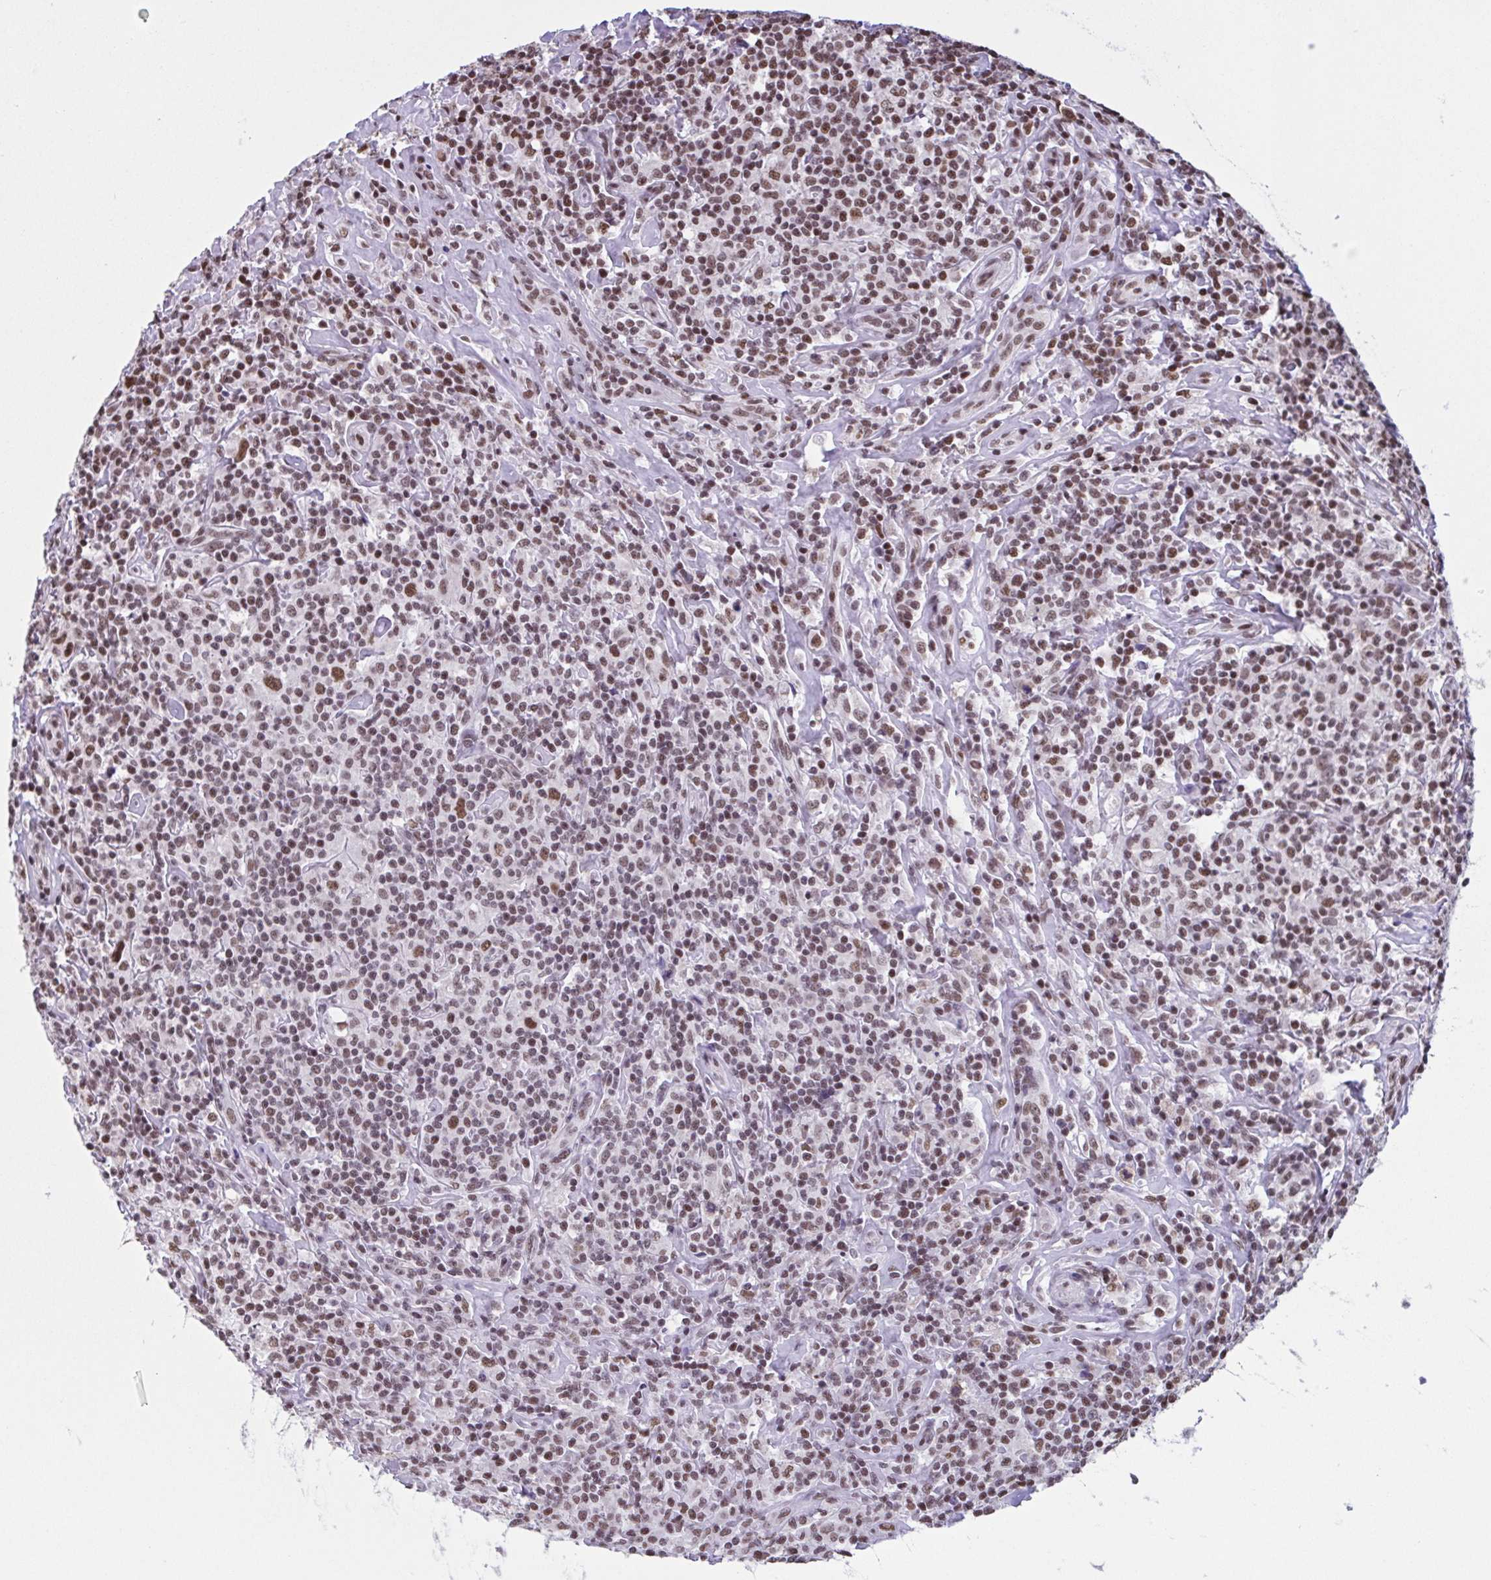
{"staining": {"intensity": "moderate", "quantity": ">75%", "location": "nuclear"}, "tissue": "lymphoma", "cell_type": "Tumor cells", "image_type": "cancer", "snomed": [{"axis": "morphology", "description": "Hodgkin's disease, NOS"}, {"axis": "morphology", "description": "Hodgkin's lymphoma, nodular sclerosis"}, {"axis": "topography", "description": "Lymph node"}], "caption": "Lymphoma stained with immunohistochemistry exhibits moderate nuclear expression in about >75% of tumor cells.", "gene": "TIMM21", "patient": {"sex": "female", "age": 10}}